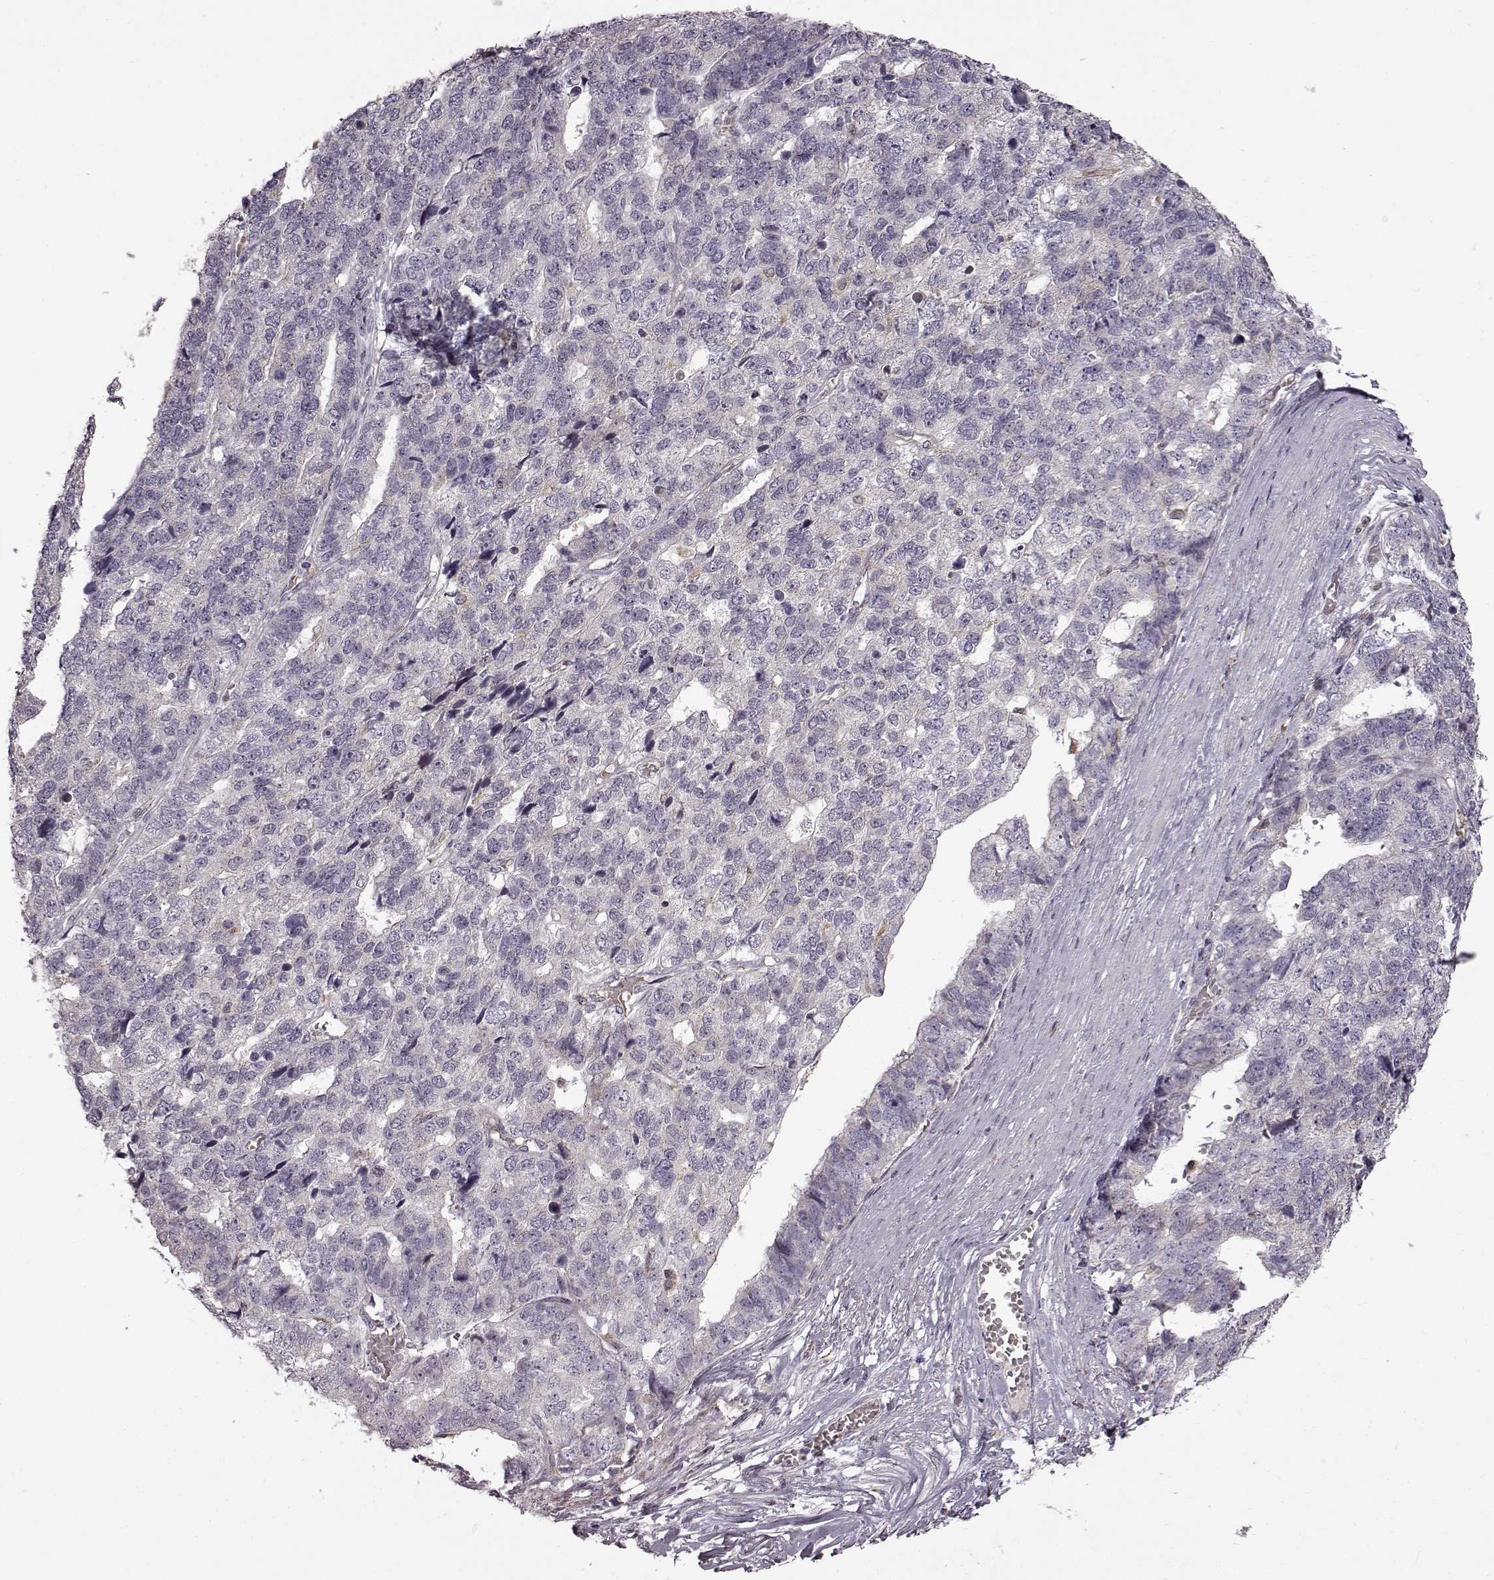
{"staining": {"intensity": "negative", "quantity": "none", "location": "none"}, "tissue": "stomach cancer", "cell_type": "Tumor cells", "image_type": "cancer", "snomed": [{"axis": "morphology", "description": "Adenocarcinoma, NOS"}, {"axis": "topography", "description": "Stomach"}], "caption": "An immunohistochemistry micrograph of stomach cancer (adenocarcinoma) is shown. There is no staining in tumor cells of stomach cancer (adenocarcinoma).", "gene": "B3GNT6", "patient": {"sex": "male", "age": 69}}